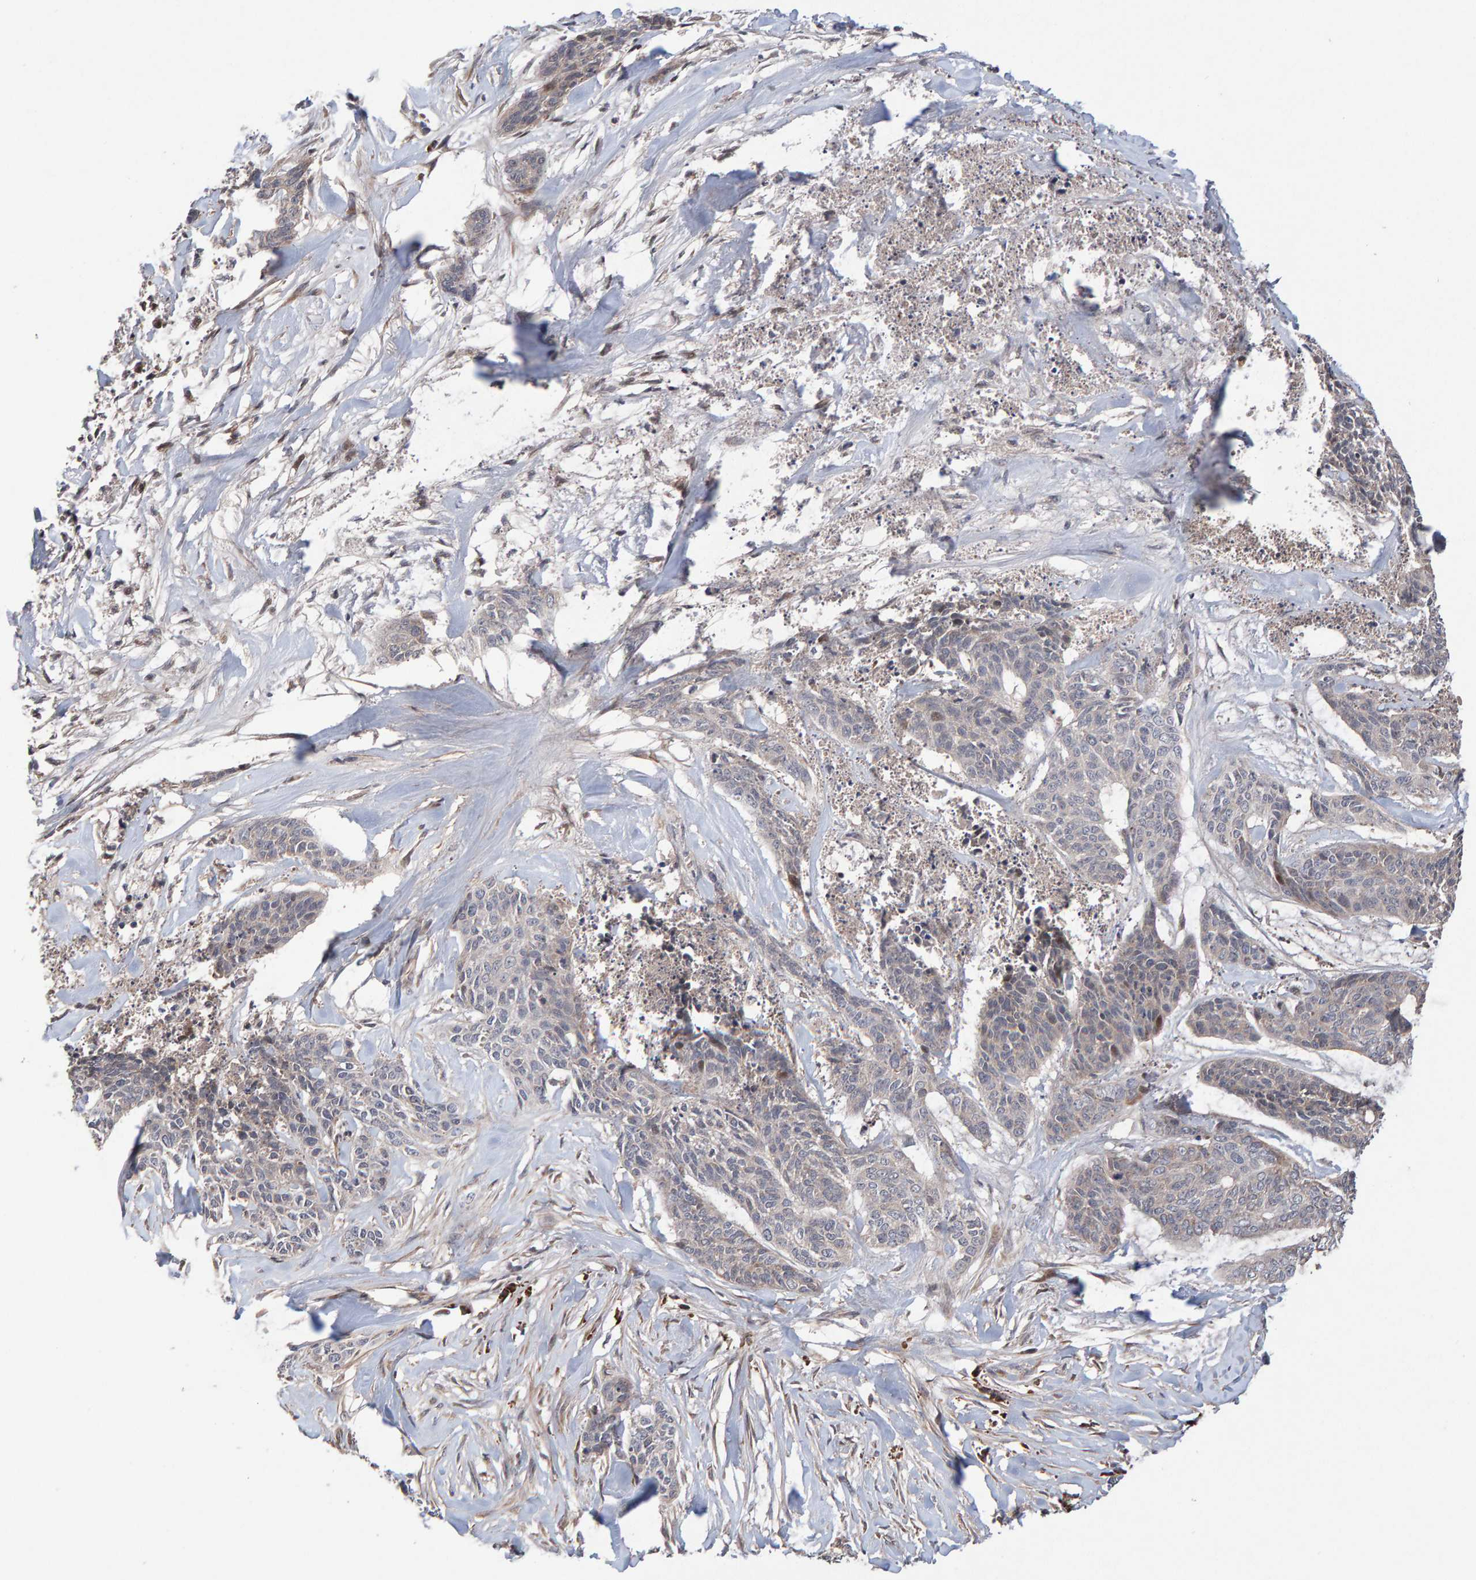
{"staining": {"intensity": "weak", "quantity": "<25%", "location": "nuclear"}, "tissue": "skin cancer", "cell_type": "Tumor cells", "image_type": "cancer", "snomed": [{"axis": "morphology", "description": "Basal cell carcinoma"}, {"axis": "topography", "description": "Skin"}], "caption": "DAB immunohistochemical staining of human skin cancer displays no significant expression in tumor cells. The staining is performed using DAB brown chromogen with nuclei counter-stained in using hematoxylin.", "gene": "PECR", "patient": {"sex": "female", "age": 64}}